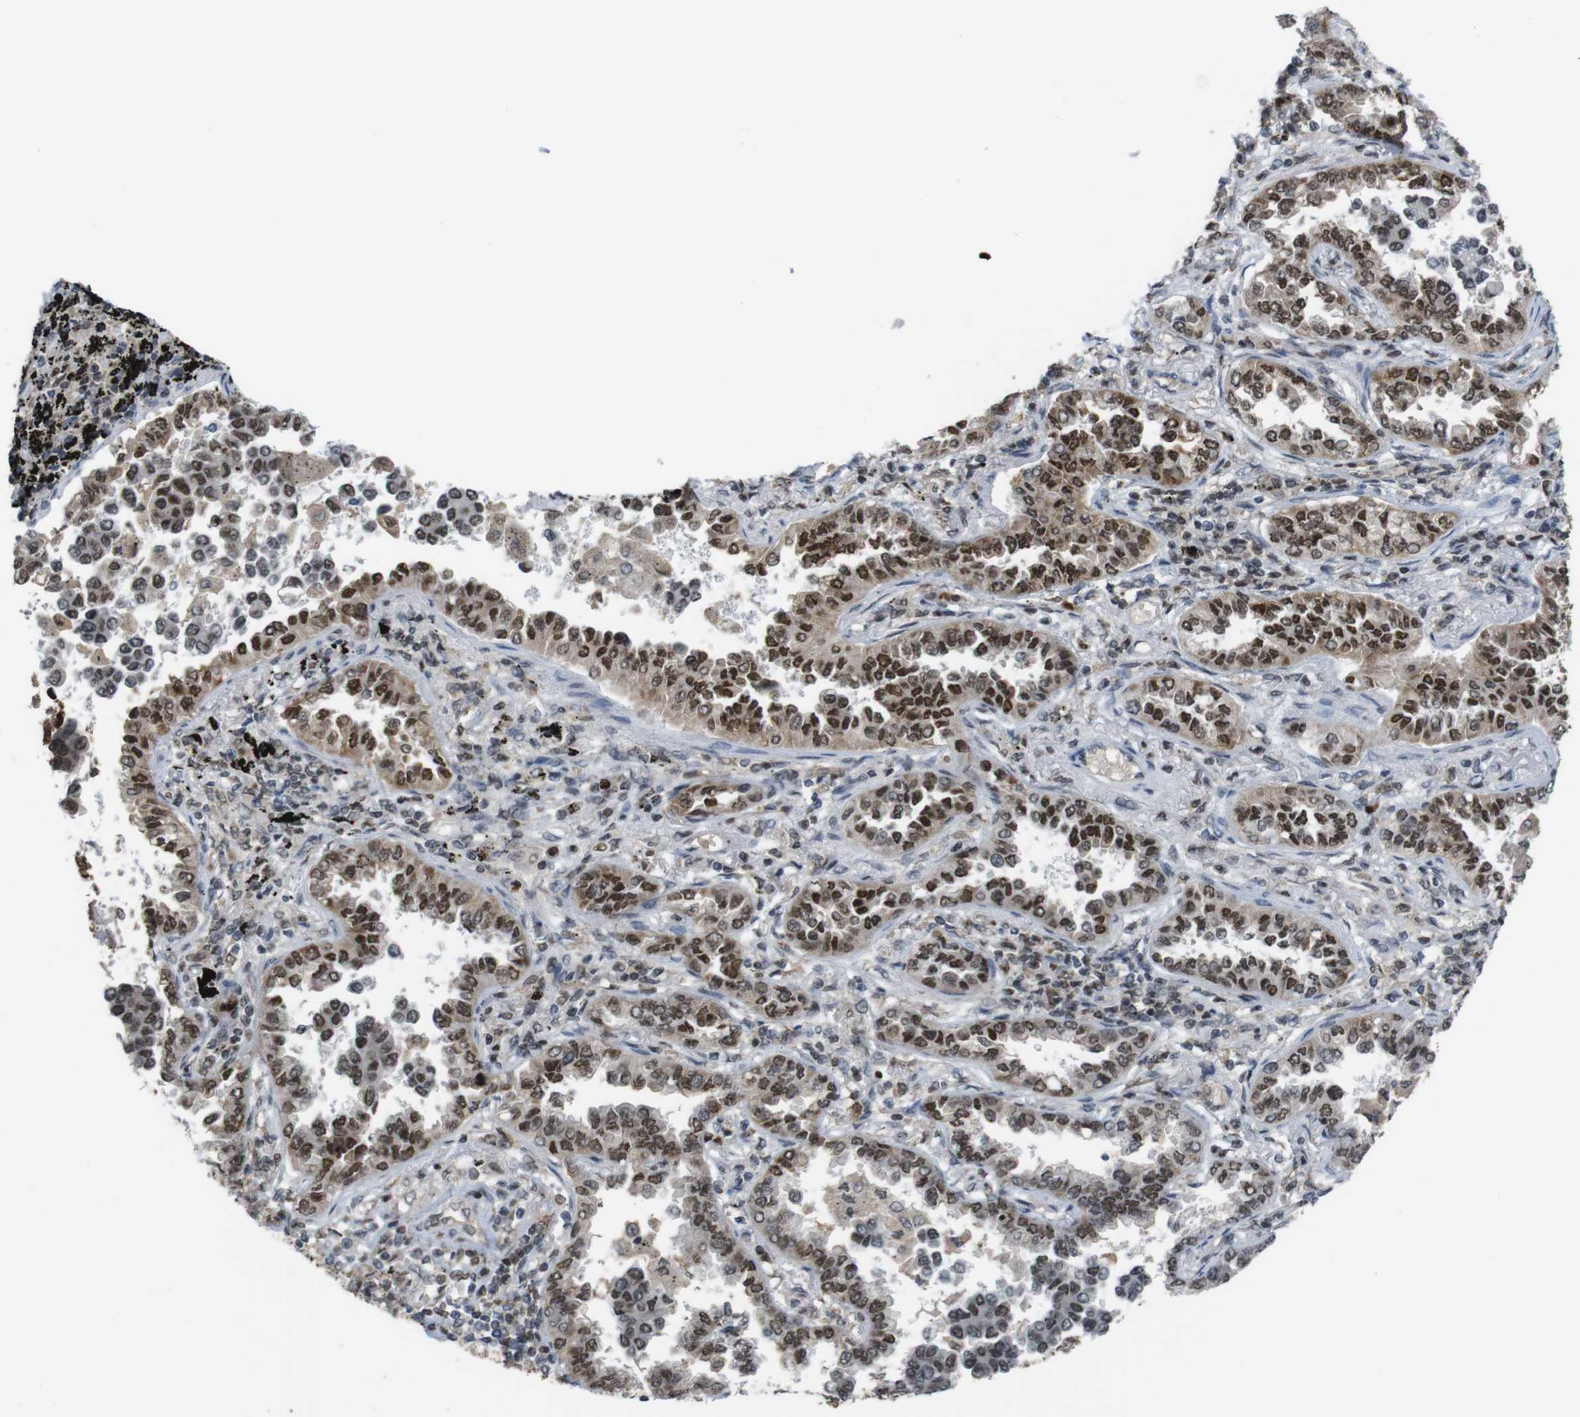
{"staining": {"intensity": "strong", "quantity": ">75%", "location": "nuclear"}, "tissue": "lung cancer", "cell_type": "Tumor cells", "image_type": "cancer", "snomed": [{"axis": "morphology", "description": "Normal tissue, NOS"}, {"axis": "morphology", "description": "Adenocarcinoma, NOS"}, {"axis": "topography", "description": "Lung"}], "caption": "Adenocarcinoma (lung) stained with DAB (3,3'-diaminobenzidine) immunohistochemistry shows high levels of strong nuclear positivity in approximately >75% of tumor cells.", "gene": "SUB1", "patient": {"sex": "male", "age": 59}}